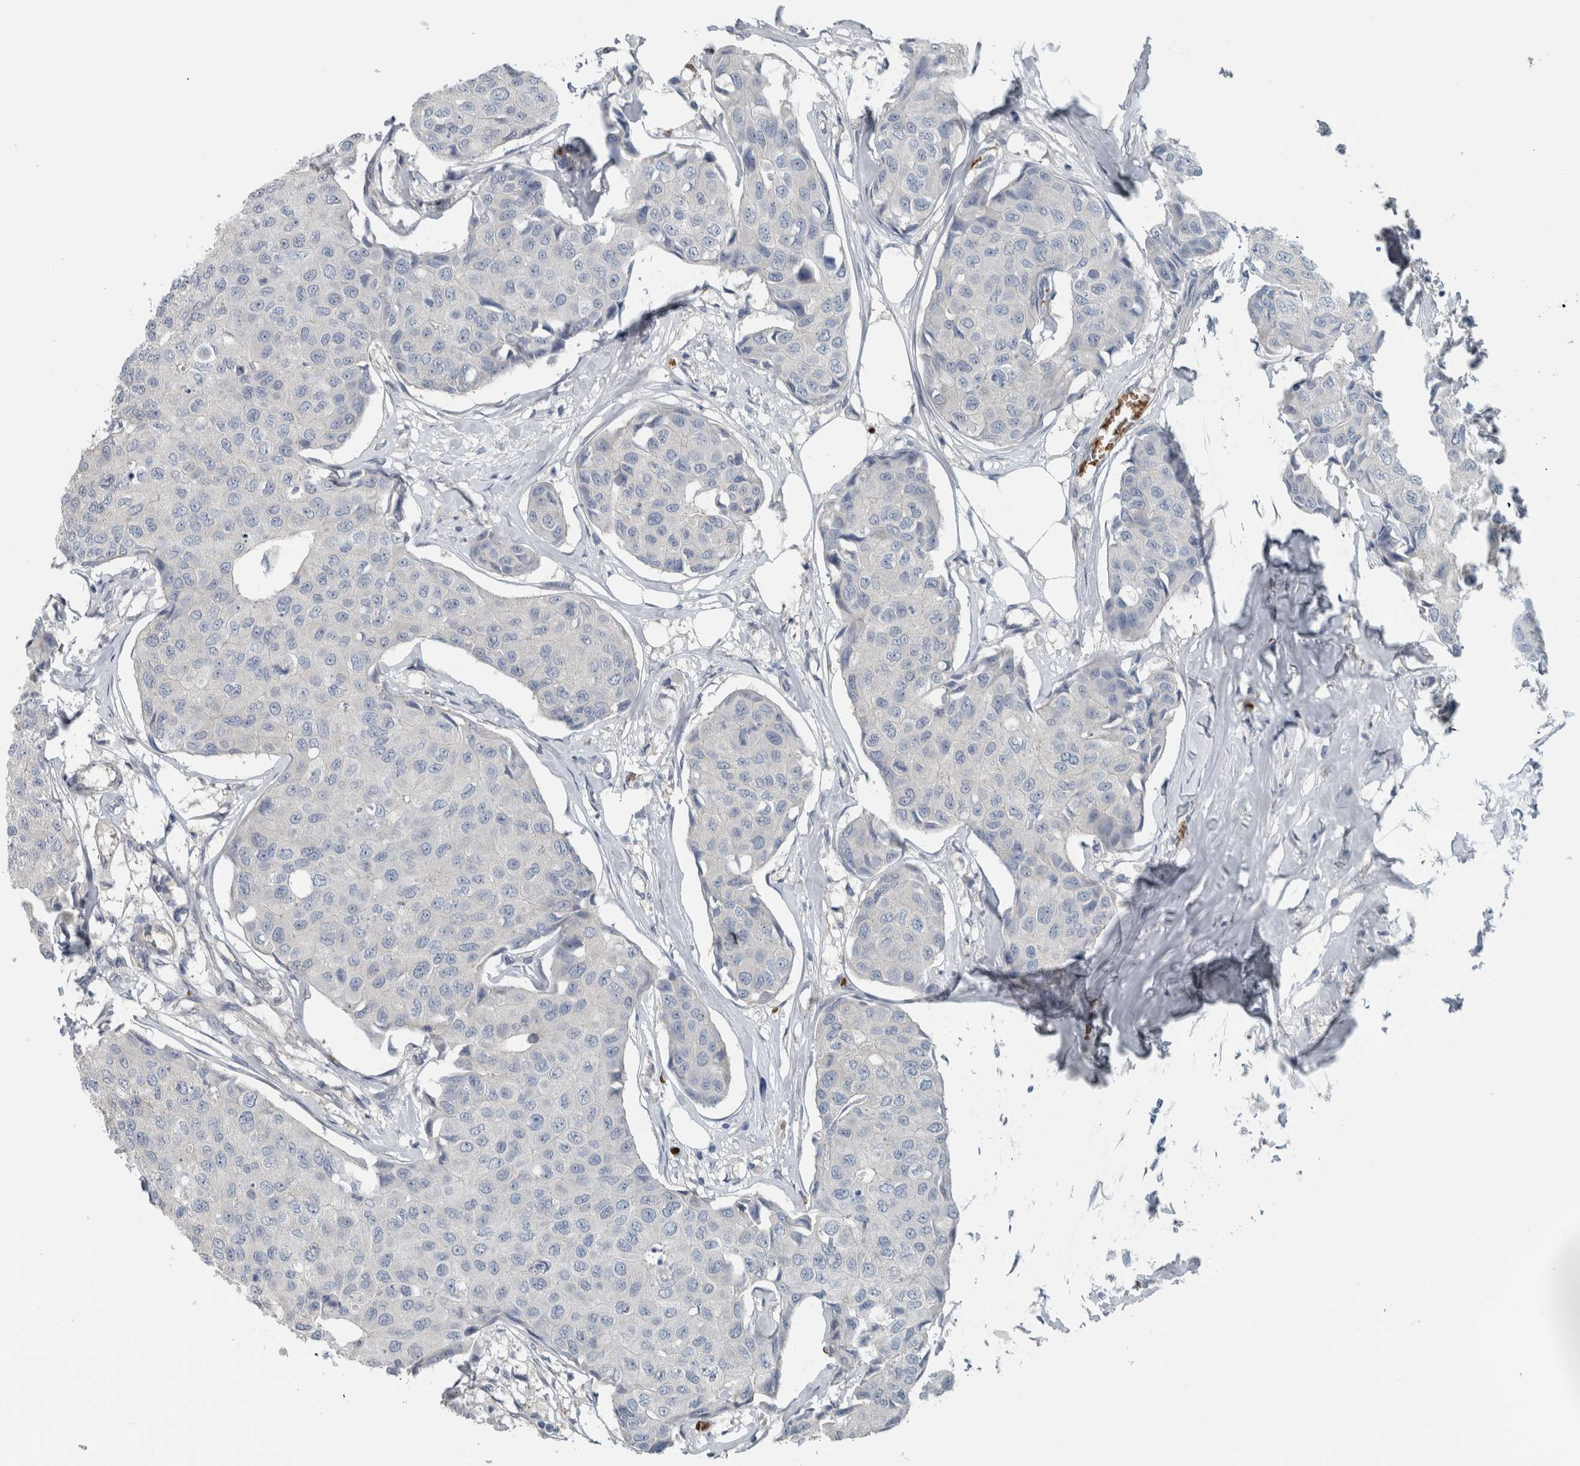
{"staining": {"intensity": "negative", "quantity": "none", "location": "none"}, "tissue": "breast cancer", "cell_type": "Tumor cells", "image_type": "cancer", "snomed": [{"axis": "morphology", "description": "Duct carcinoma"}, {"axis": "topography", "description": "Breast"}], "caption": "The photomicrograph exhibits no significant positivity in tumor cells of breast cancer.", "gene": "SH3GL2", "patient": {"sex": "female", "age": 80}}